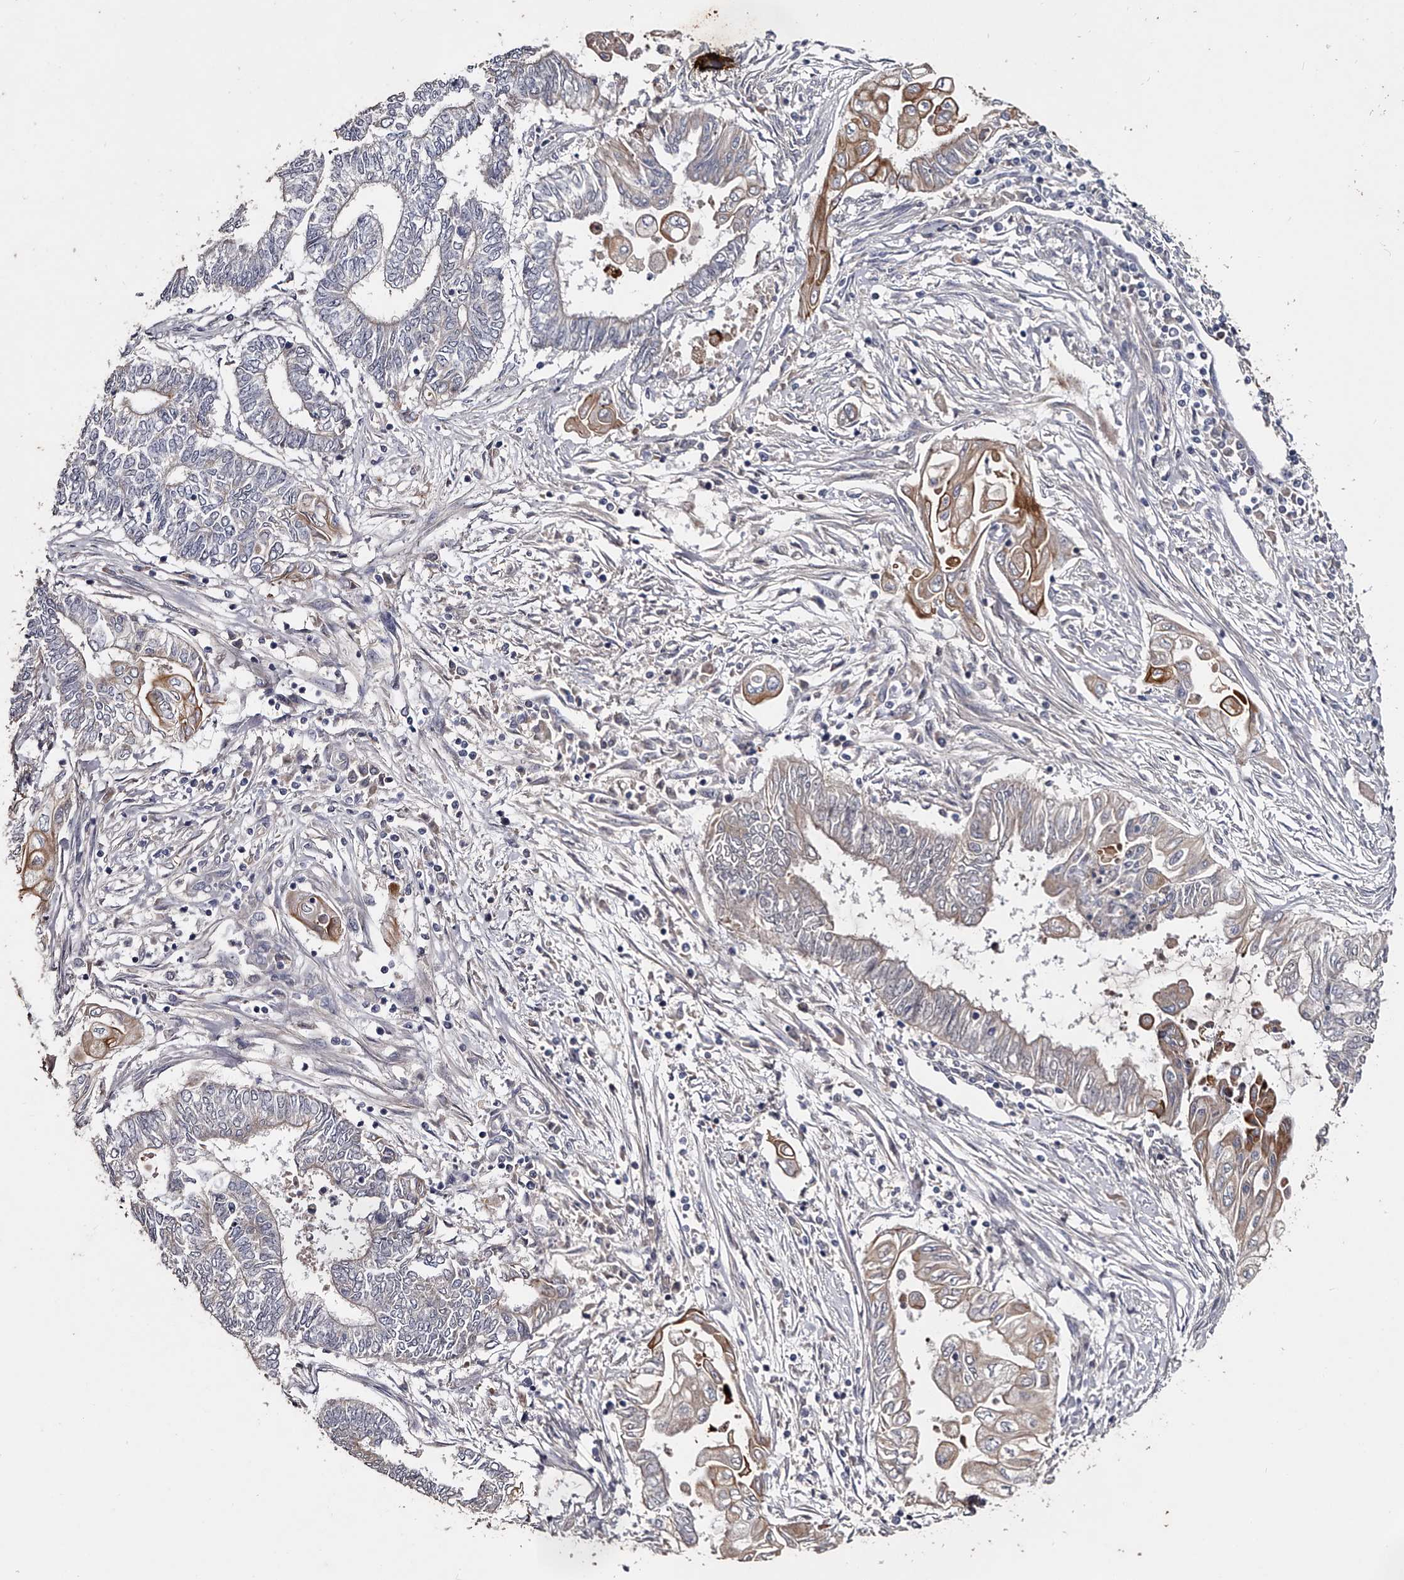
{"staining": {"intensity": "moderate", "quantity": "<25%", "location": "cytoplasmic/membranous"}, "tissue": "endometrial cancer", "cell_type": "Tumor cells", "image_type": "cancer", "snomed": [{"axis": "morphology", "description": "Adenocarcinoma, NOS"}, {"axis": "topography", "description": "Uterus"}, {"axis": "topography", "description": "Endometrium"}], "caption": "Adenocarcinoma (endometrial) stained with immunohistochemistry reveals moderate cytoplasmic/membranous positivity in about <25% of tumor cells. (brown staining indicates protein expression, while blue staining denotes nuclei).", "gene": "MDN1", "patient": {"sex": "female", "age": 70}}